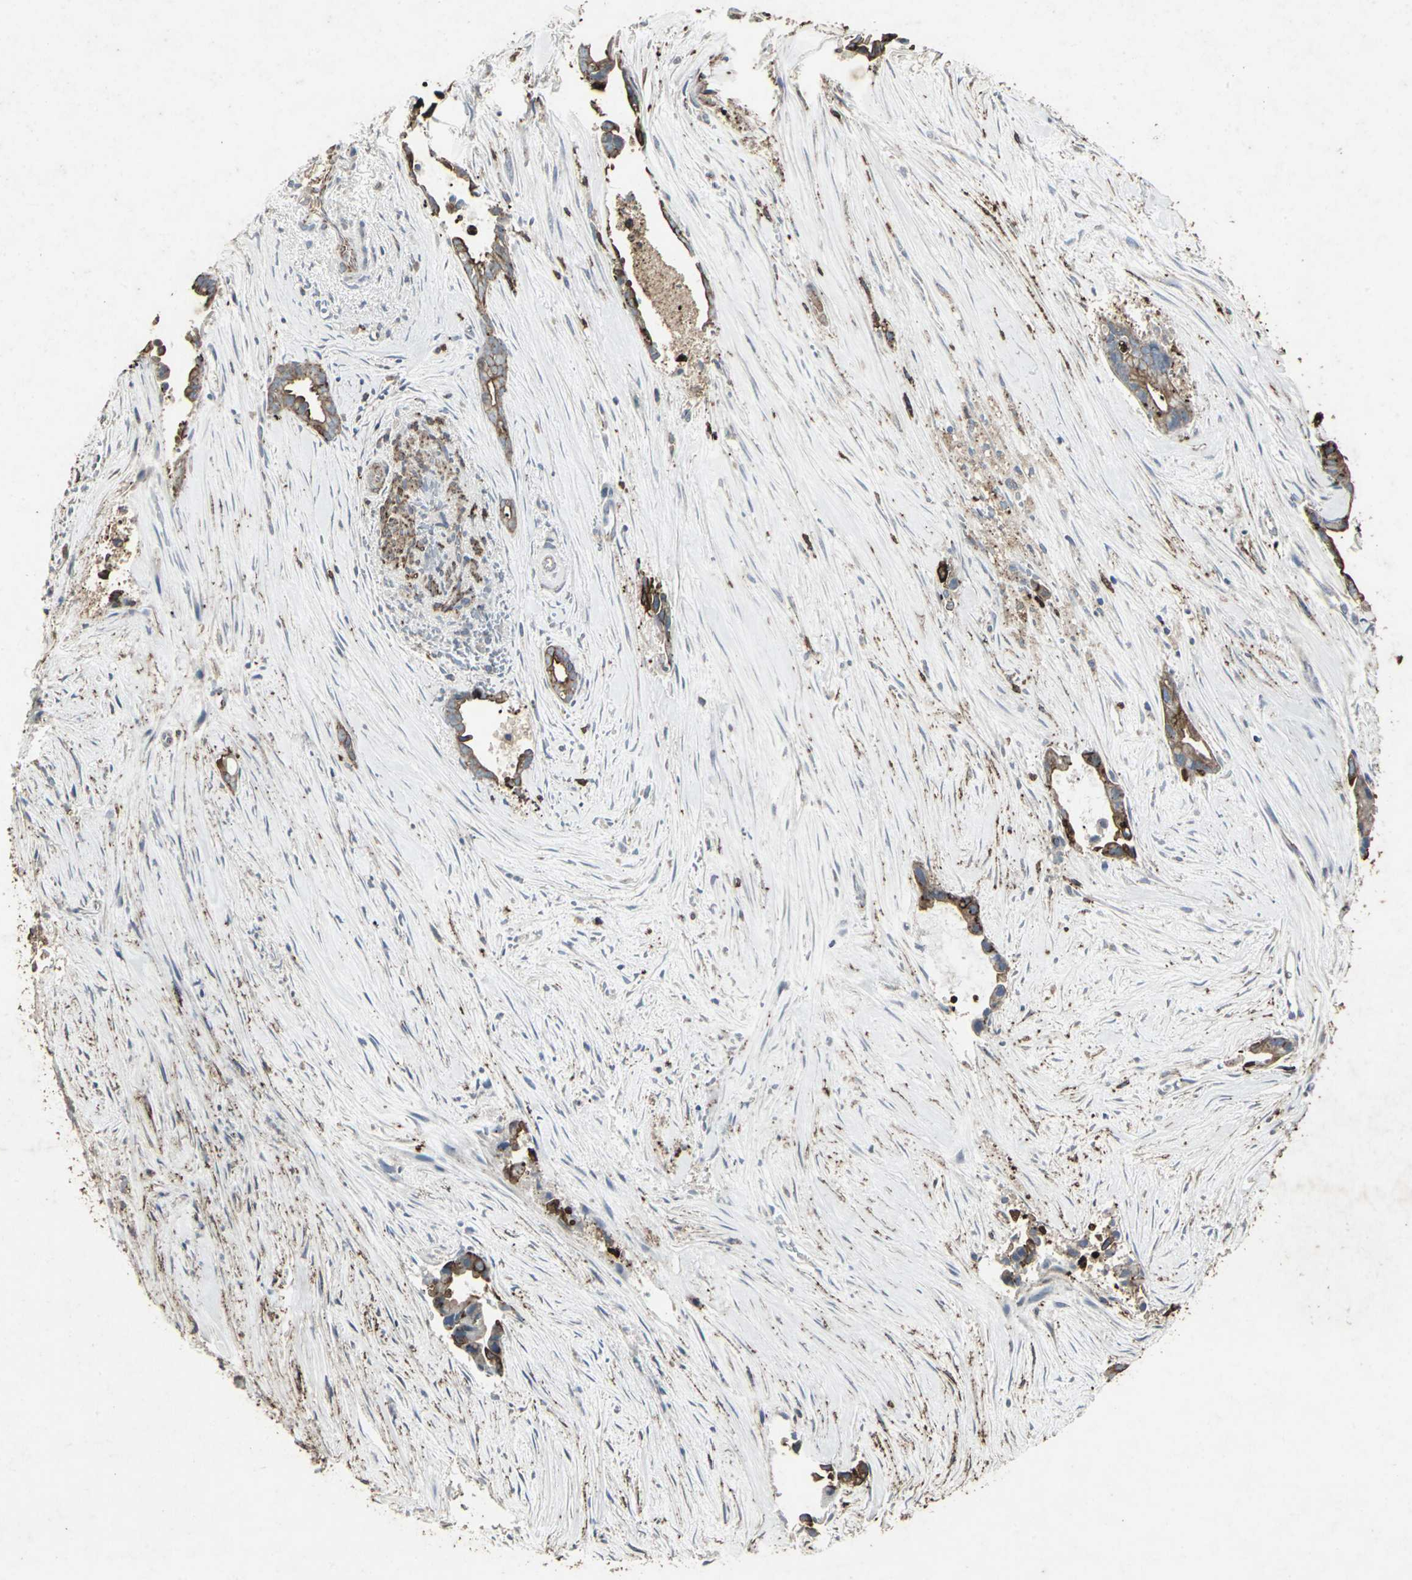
{"staining": {"intensity": "strong", "quantity": ">75%", "location": "cytoplasmic/membranous"}, "tissue": "liver cancer", "cell_type": "Tumor cells", "image_type": "cancer", "snomed": [{"axis": "morphology", "description": "Cholangiocarcinoma"}, {"axis": "topography", "description": "Liver"}], "caption": "Human liver cancer (cholangiocarcinoma) stained for a protein (brown) shows strong cytoplasmic/membranous positive positivity in about >75% of tumor cells.", "gene": "CCR9", "patient": {"sex": "female", "age": 55}}